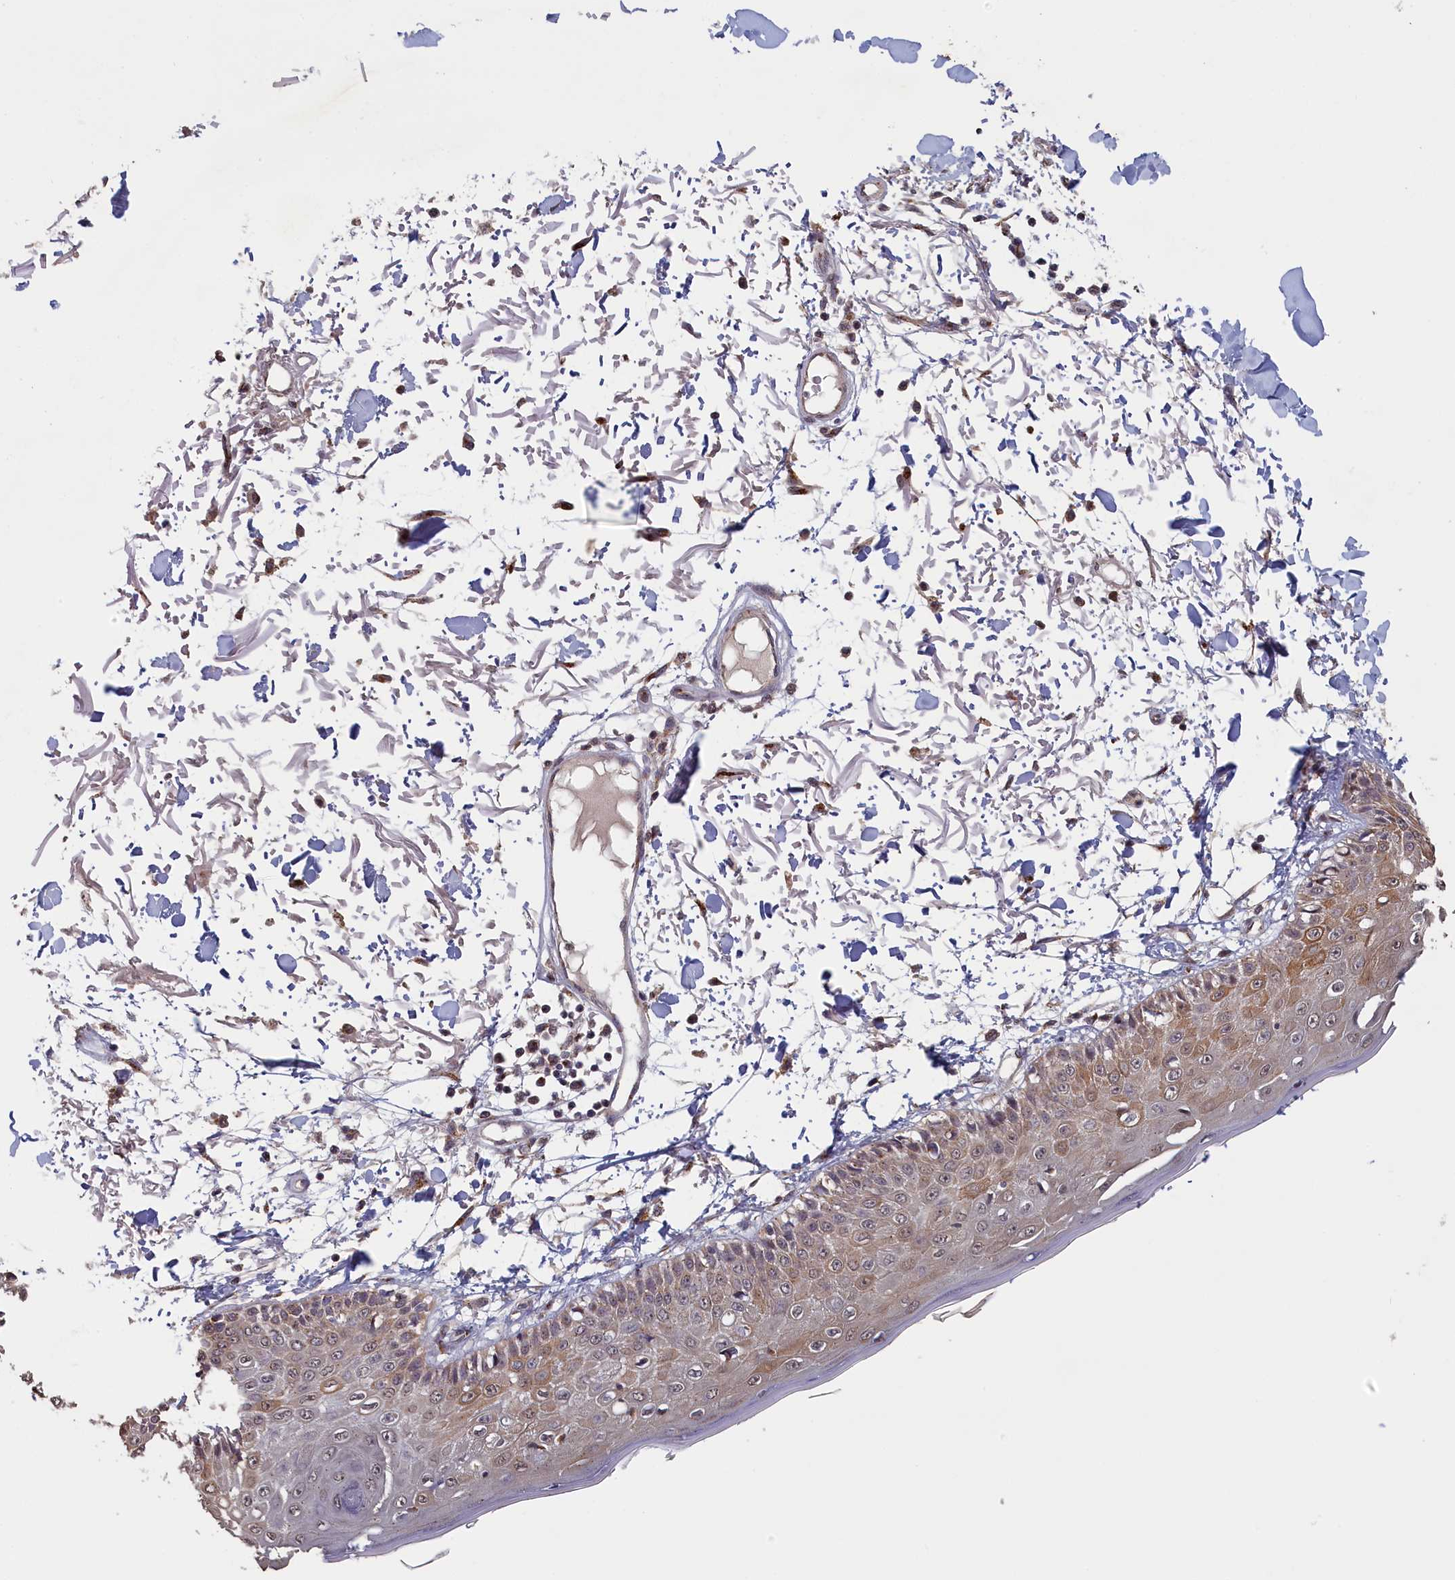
{"staining": {"intensity": "moderate", "quantity": ">75%", "location": "cytoplasmic/membranous"}, "tissue": "skin", "cell_type": "Fibroblasts", "image_type": "normal", "snomed": [{"axis": "morphology", "description": "Normal tissue, NOS"}, {"axis": "morphology", "description": "Squamous cell carcinoma, NOS"}, {"axis": "topography", "description": "Skin"}, {"axis": "topography", "description": "Peripheral nerve tissue"}], "caption": "Protein analysis of unremarkable skin exhibits moderate cytoplasmic/membranous staining in about >75% of fibroblasts. Using DAB (3,3'-diaminobenzidine) (brown) and hematoxylin (blue) stains, captured at high magnification using brightfield microscopy.", "gene": "PIGQ", "patient": {"sex": "male", "age": 83}}